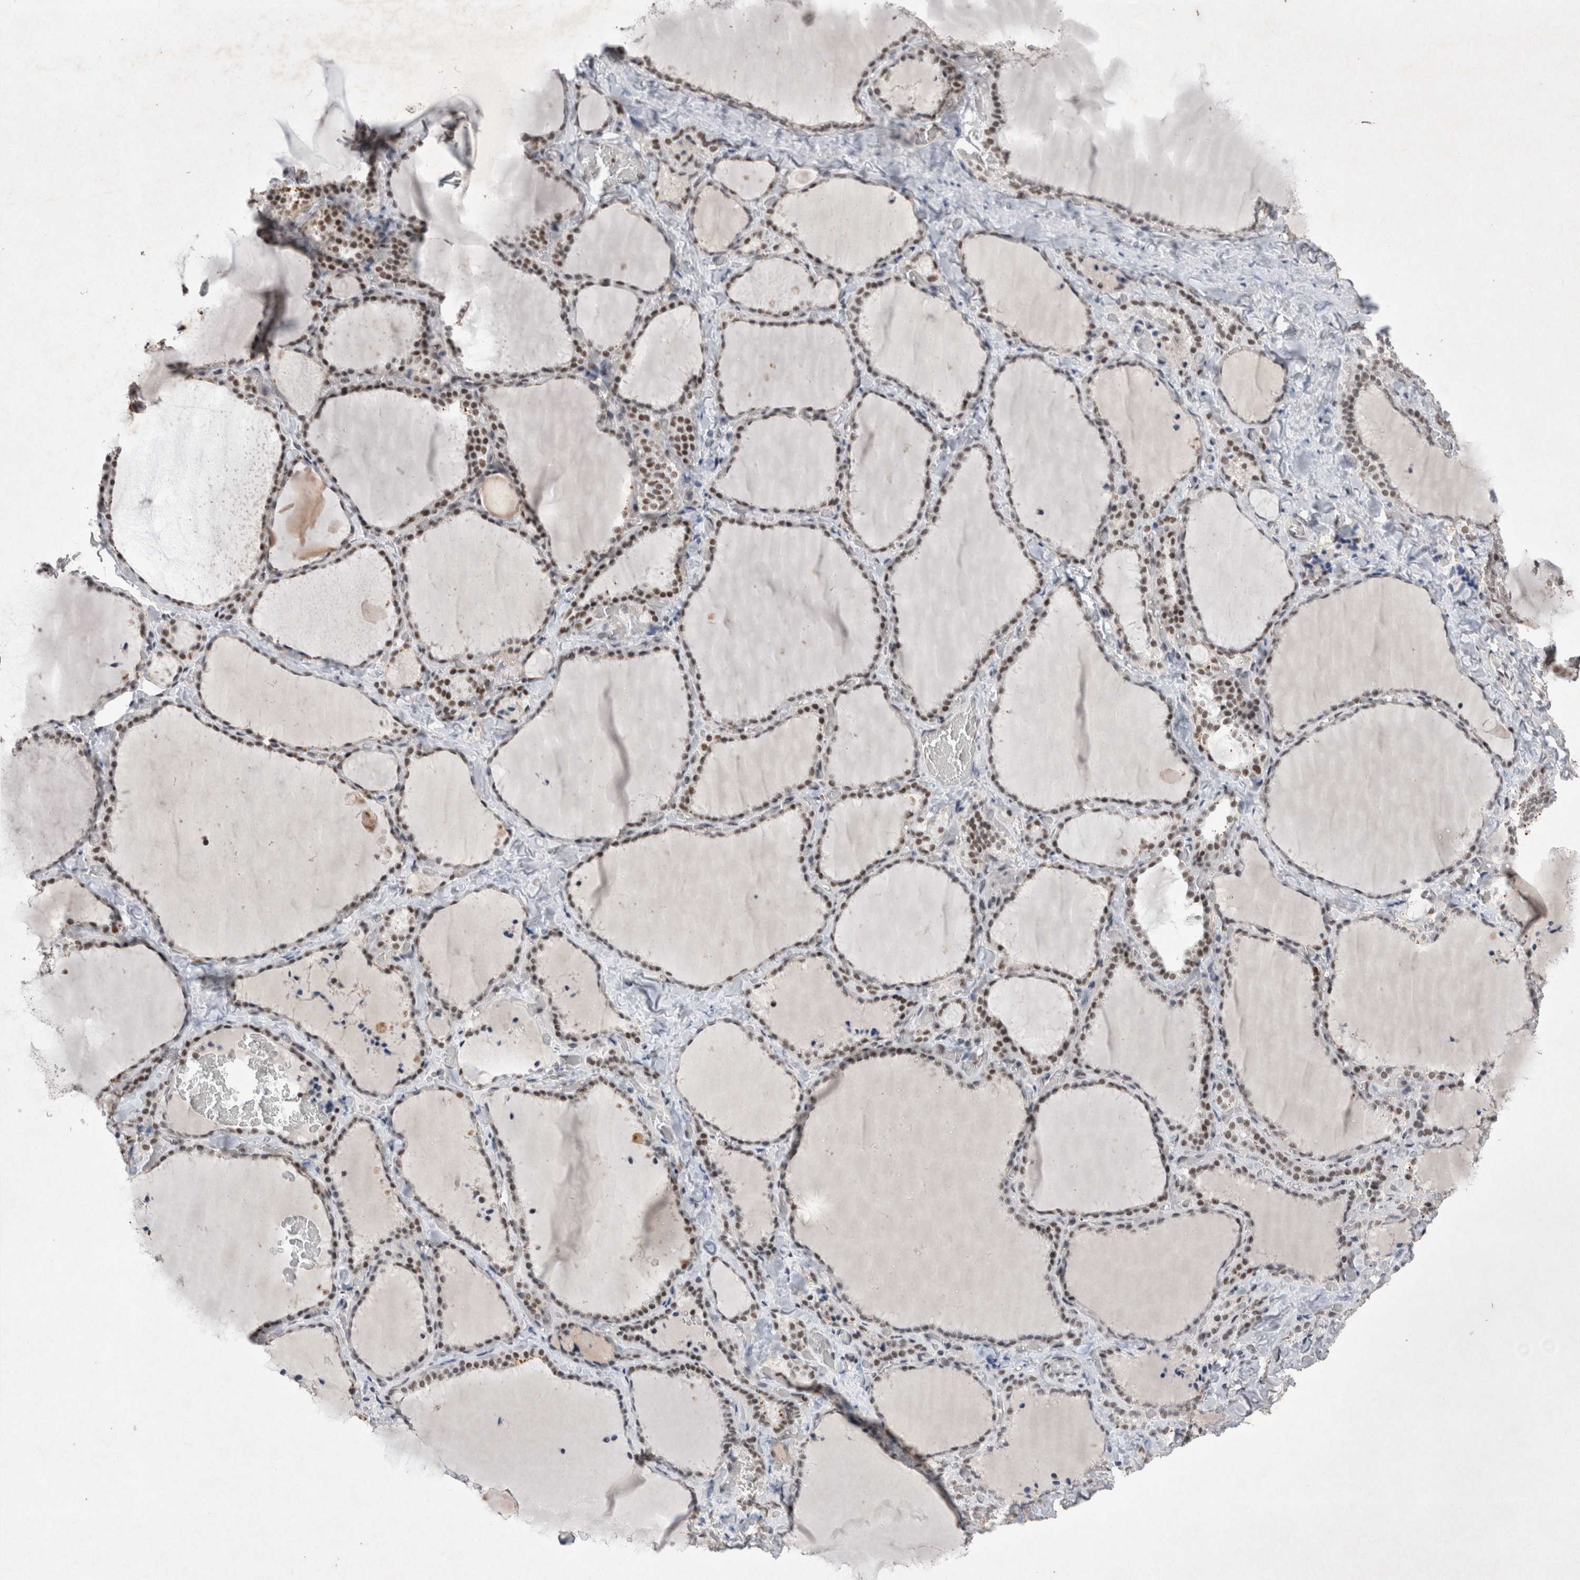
{"staining": {"intensity": "moderate", "quantity": "25%-75%", "location": "nuclear"}, "tissue": "thyroid gland", "cell_type": "Glandular cells", "image_type": "normal", "snomed": [{"axis": "morphology", "description": "Normal tissue, NOS"}, {"axis": "topography", "description": "Thyroid gland"}], "caption": "Immunohistochemistry (IHC) histopathology image of normal human thyroid gland stained for a protein (brown), which displays medium levels of moderate nuclear positivity in about 25%-75% of glandular cells.", "gene": "RBM6", "patient": {"sex": "female", "age": 22}}